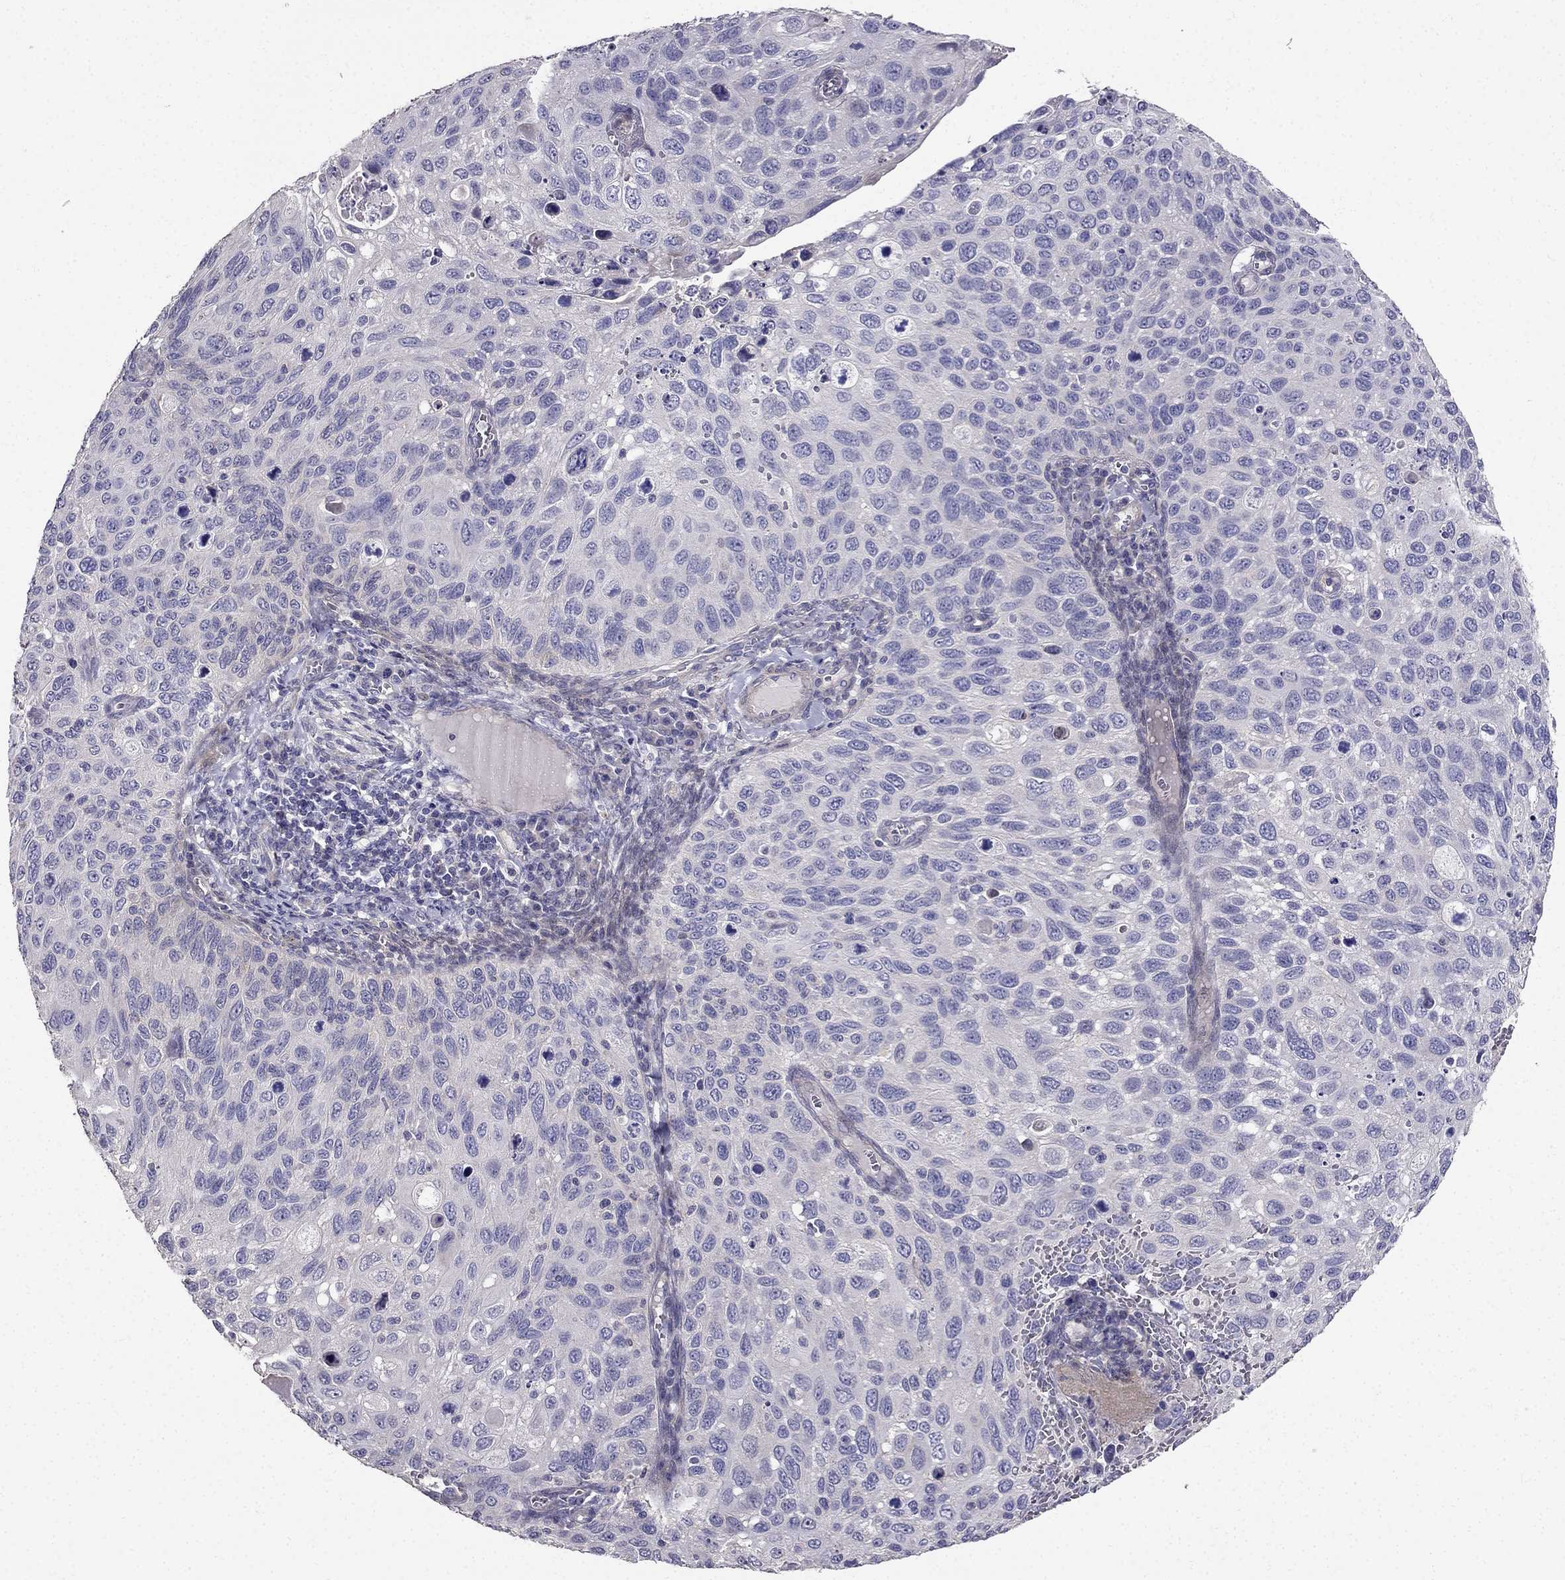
{"staining": {"intensity": "negative", "quantity": "none", "location": "none"}, "tissue": "cervical cancer", "cell_type": "Tumor cells", "image_type": "cancer", "snomed": [{"axis": "morphology", "description": "Squamous cell carcinoma, NOS"}, {"axis": "topography", "description": "Cervix"}], "caption": "Tumor cells show no significant positivity in squamous cell carcinoma (cervical).", "gene": "AS3MT", "patient": {"sex": "female", "age": 70}}